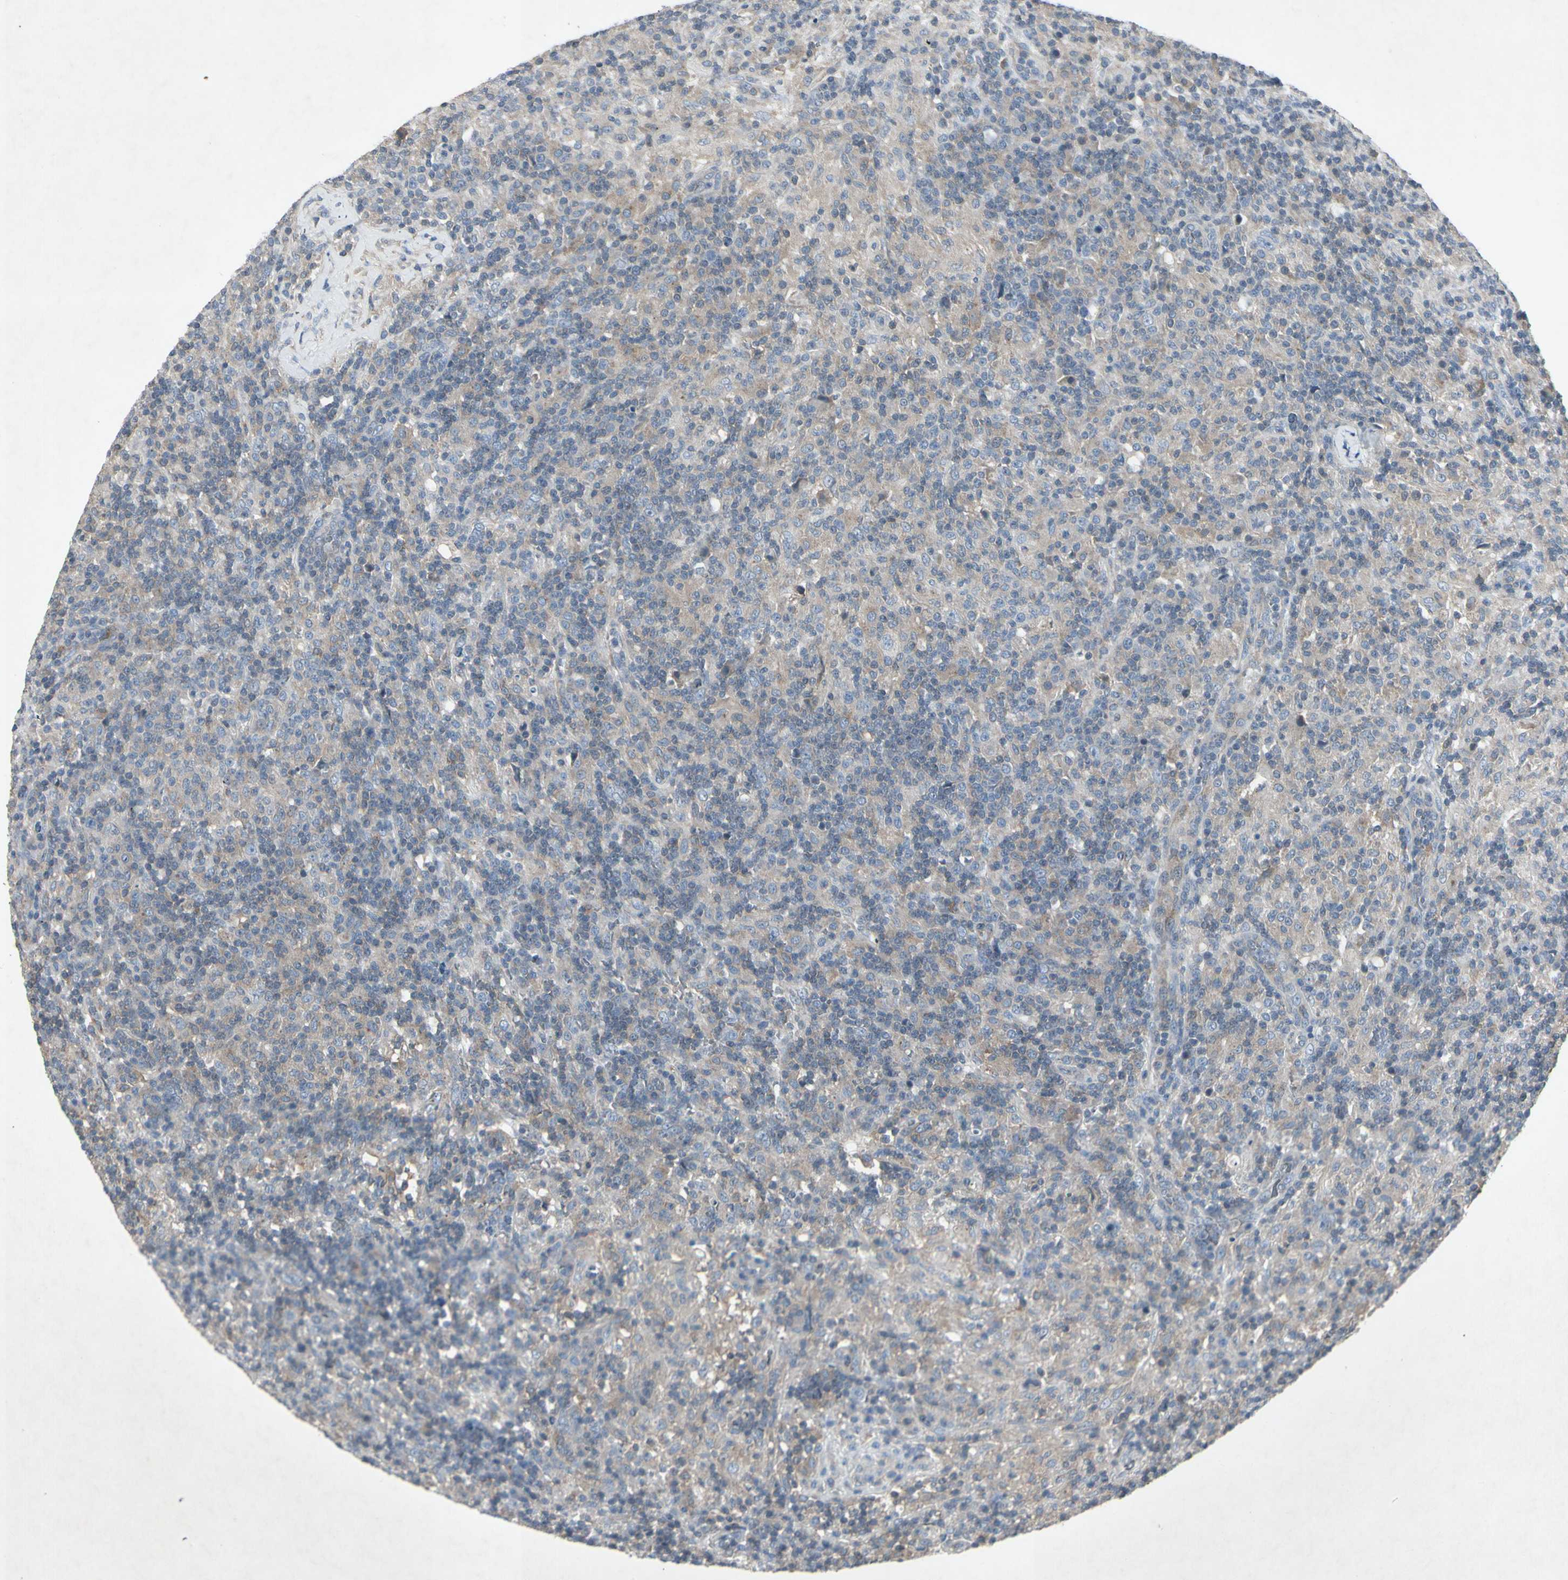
{"staining": {"intensity": "negative", "quantity": "none", "location": "none"}, "tissue": "lymphoma", "cell_type": "Tumor cells", "image_type": "cancer", "snomed": [{"axis": "morphology", "description": "Hodgkin's disease, NOS"}, {"axis": "topography", "description": "Lymph node"}], "caption": "This is a micrograph of immunohistochemistry staining of lymphoma, which shows no expression in tumor cells.", "gene": "TEK", "patient": {"sex": "male", "age": 70}}